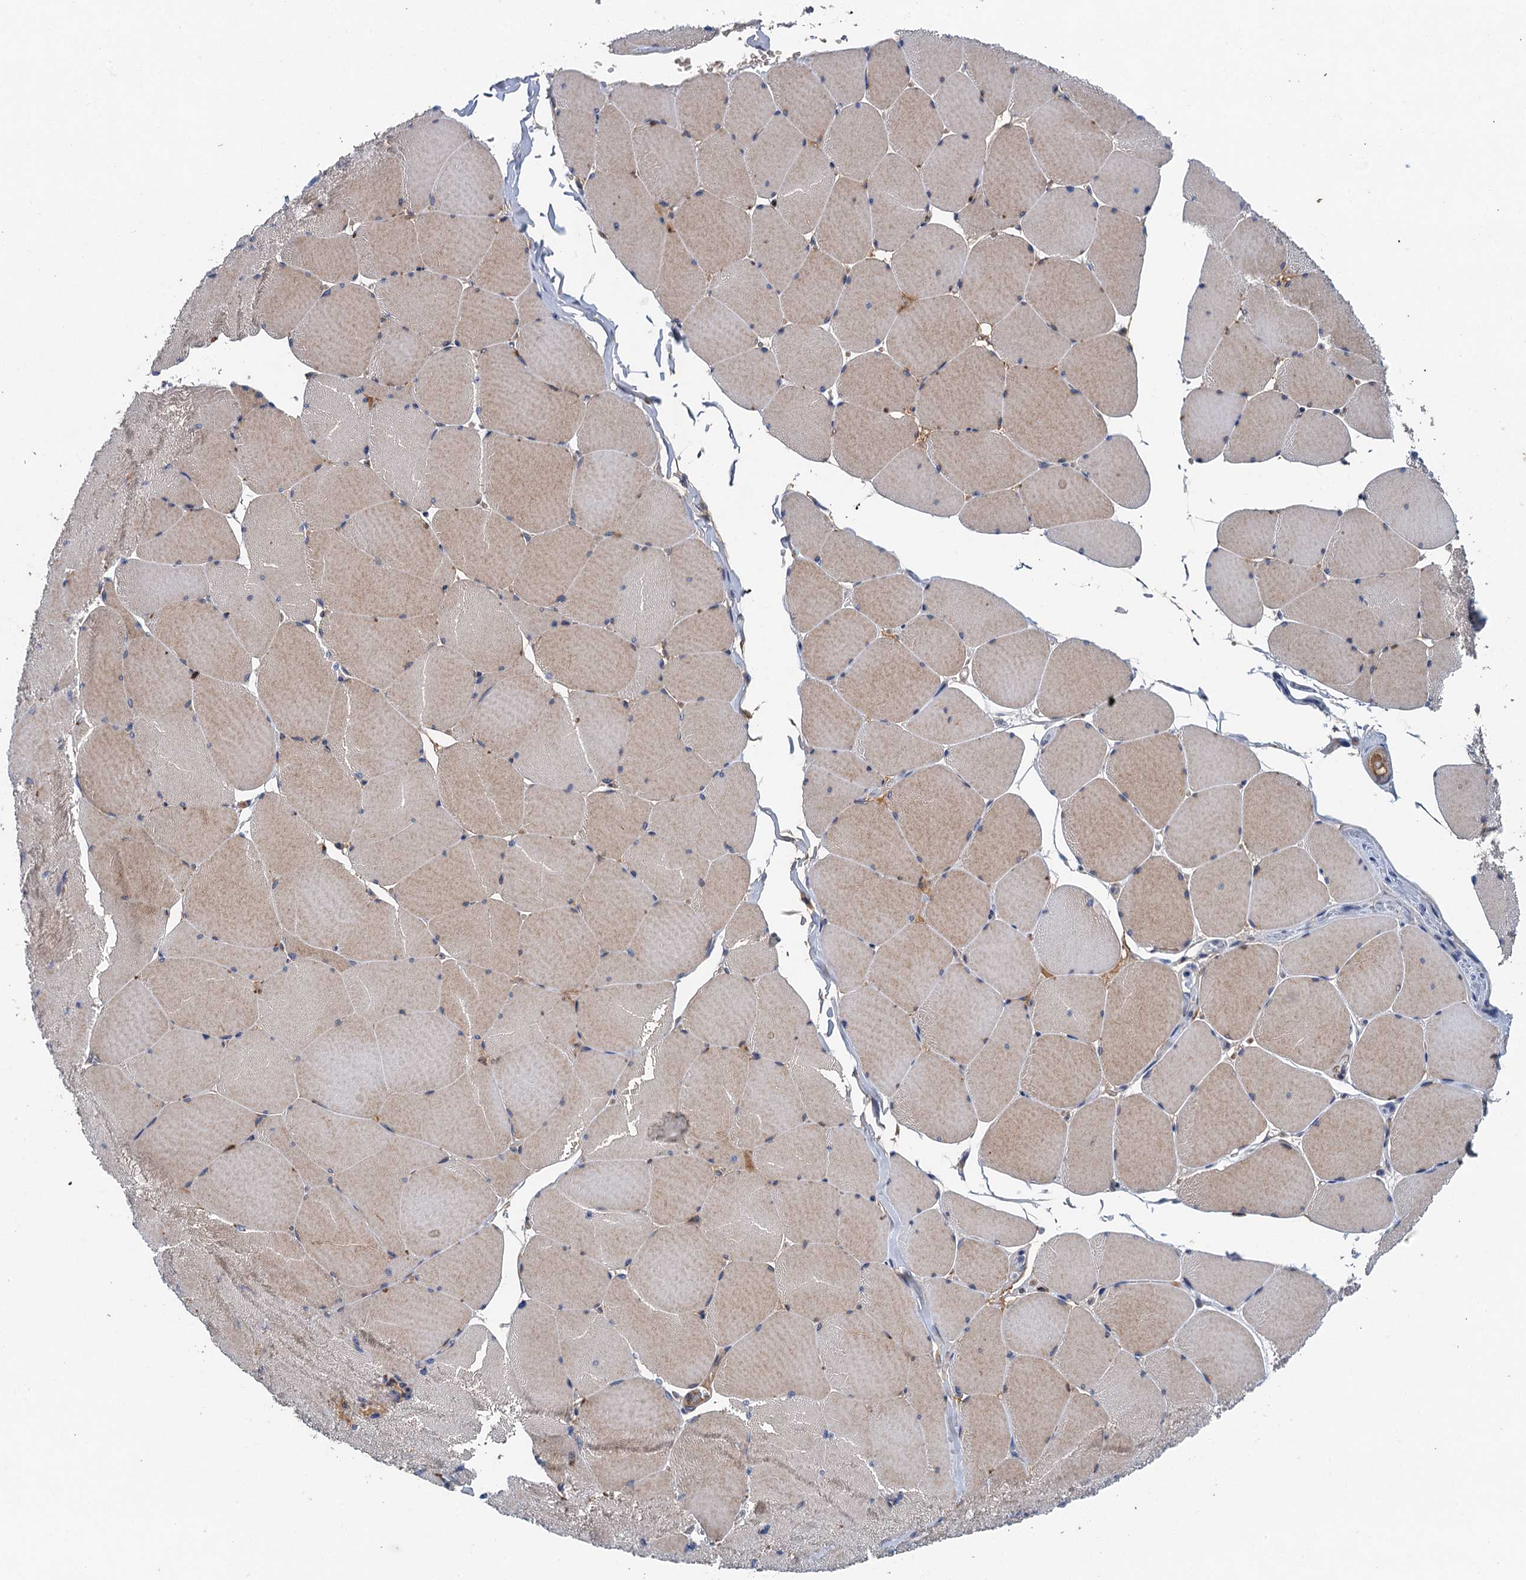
{"staining": {"intensity": "weak", "quantity": "25%-75%", "location": "cytoplasmic/membranous"}, "tissue": "skeletal muscle", "cell_type": "Myocytes", "image_type": "normal", "snomed": [{"axis": "morphology", "description": "Normal tissue, NOS"}, {"axis": "topography", "description": "Skeletal muscle"}, {"axis": "topography", "description": "Head-Neck"}], "caption": "This photomicrograph reveals IHC staining of benign skeletal muscle, with low weak cytoplasmic/membranous positivity in about 25%-75% of myocytes.", "gene": "TPCN1", "patient": {"sex": "male", "age": 66}}